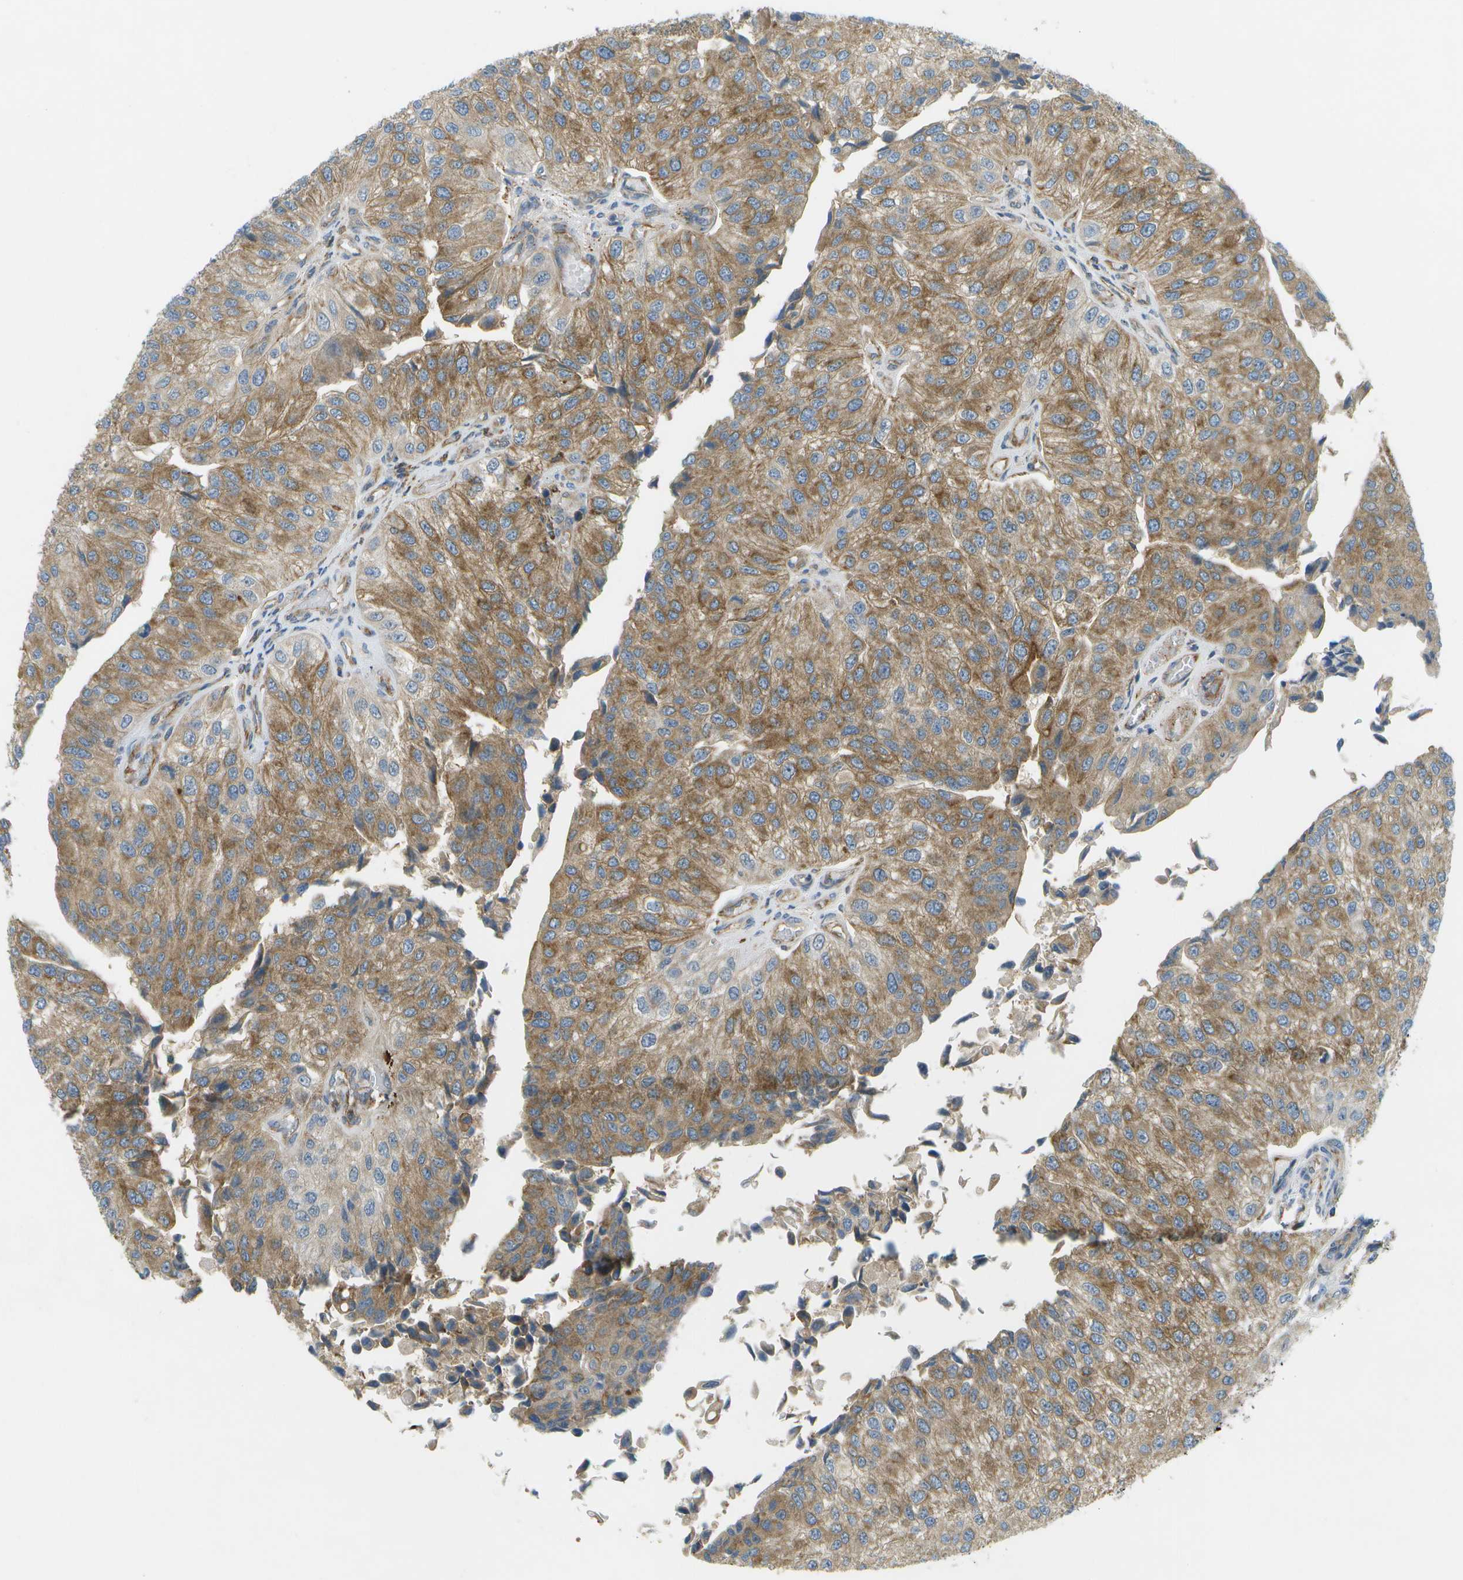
{"staining": {"intensity": "moderate", "quantity": ">75%", "location": "cytoplasmic/membranous"}, "tissue": "urothelial cancer", "cell_type": "Tumor cells", "image_type": "cancer", "snomed": [{"axis": "morphology", "description": "Urothelial carcinoma, High grade"}, {"axis": "topography", "description": "Kidney"}, {"axis": "topography", "description": "Urinary bladder"}], "caption": "Protein staining displays moderate cytoplasmic/membranous staining in about >75% of tumor cells in urothelial cancer. The staining was performed using DAB (3,3'-diaminobenzidine), with brown indicating positive protein expression. Nuclei are stained blue with hematoxylin.", "gene": "WNK2", "patient": {"sex": "male", "age": 77}}